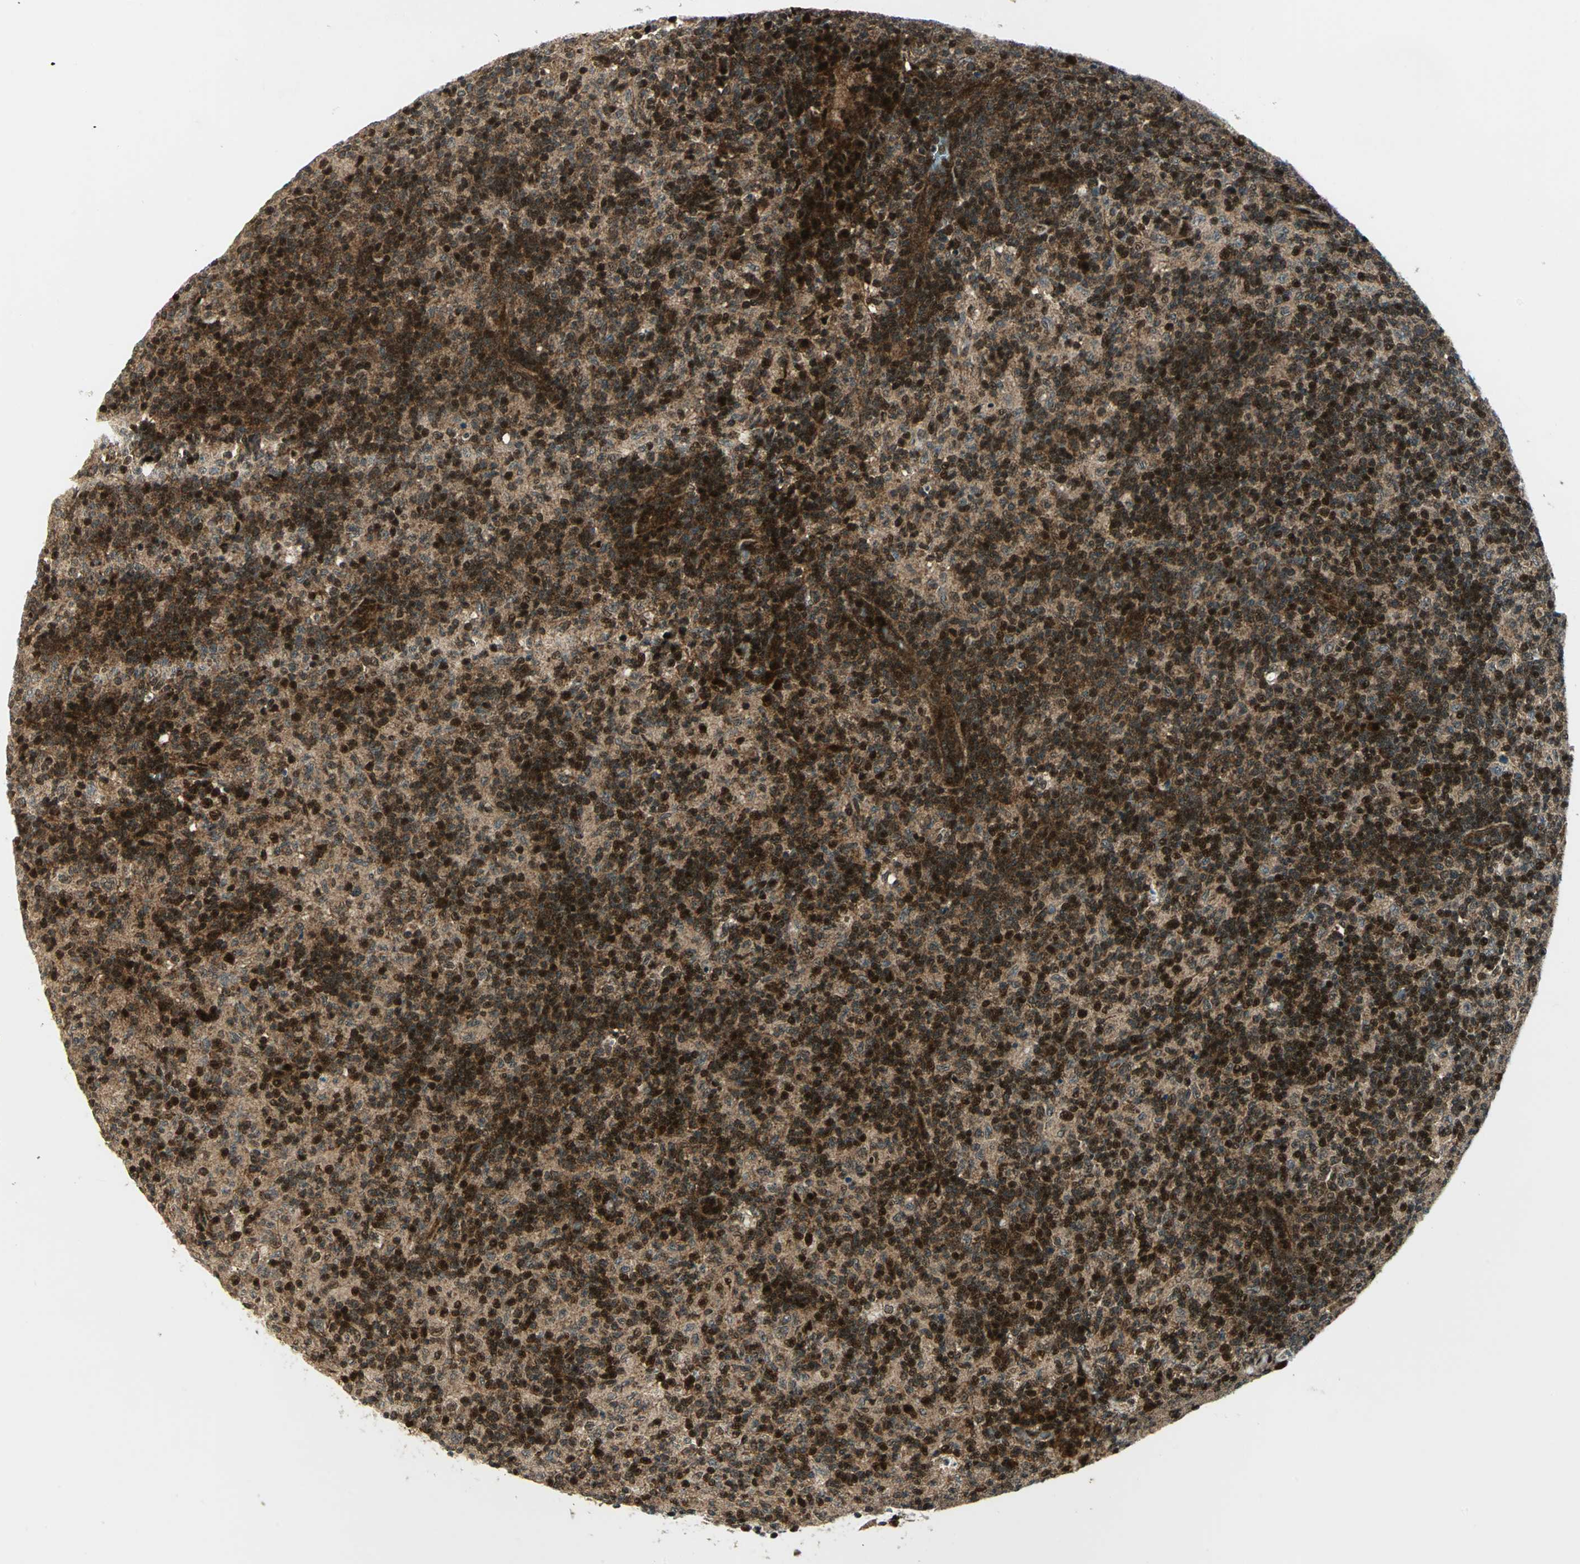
{"staining": {"intensity": "strong", "quantity": ">75%", "location": "cytoplasmic/membranous,nuclear"}, "tissue": "lymph node", "cell_type": "Germinal center cells", "image_type": "normal", "snomed": [{"axis": "morphology", "description": "Normal tissue, NOS"}, {"axis": "morphology", "description": "Inflammation, NOS"}, {"axis": "topography", "description": "Lymph node"}], "caption": "Immunohistochemical staining of normal human lymph node shows high levels of strong cytoplasmic/membranous,nuclear staining in about >75% of germinal center cells.", "gene": "COPS5", "patient": {"sex": "male", "age": 55}}